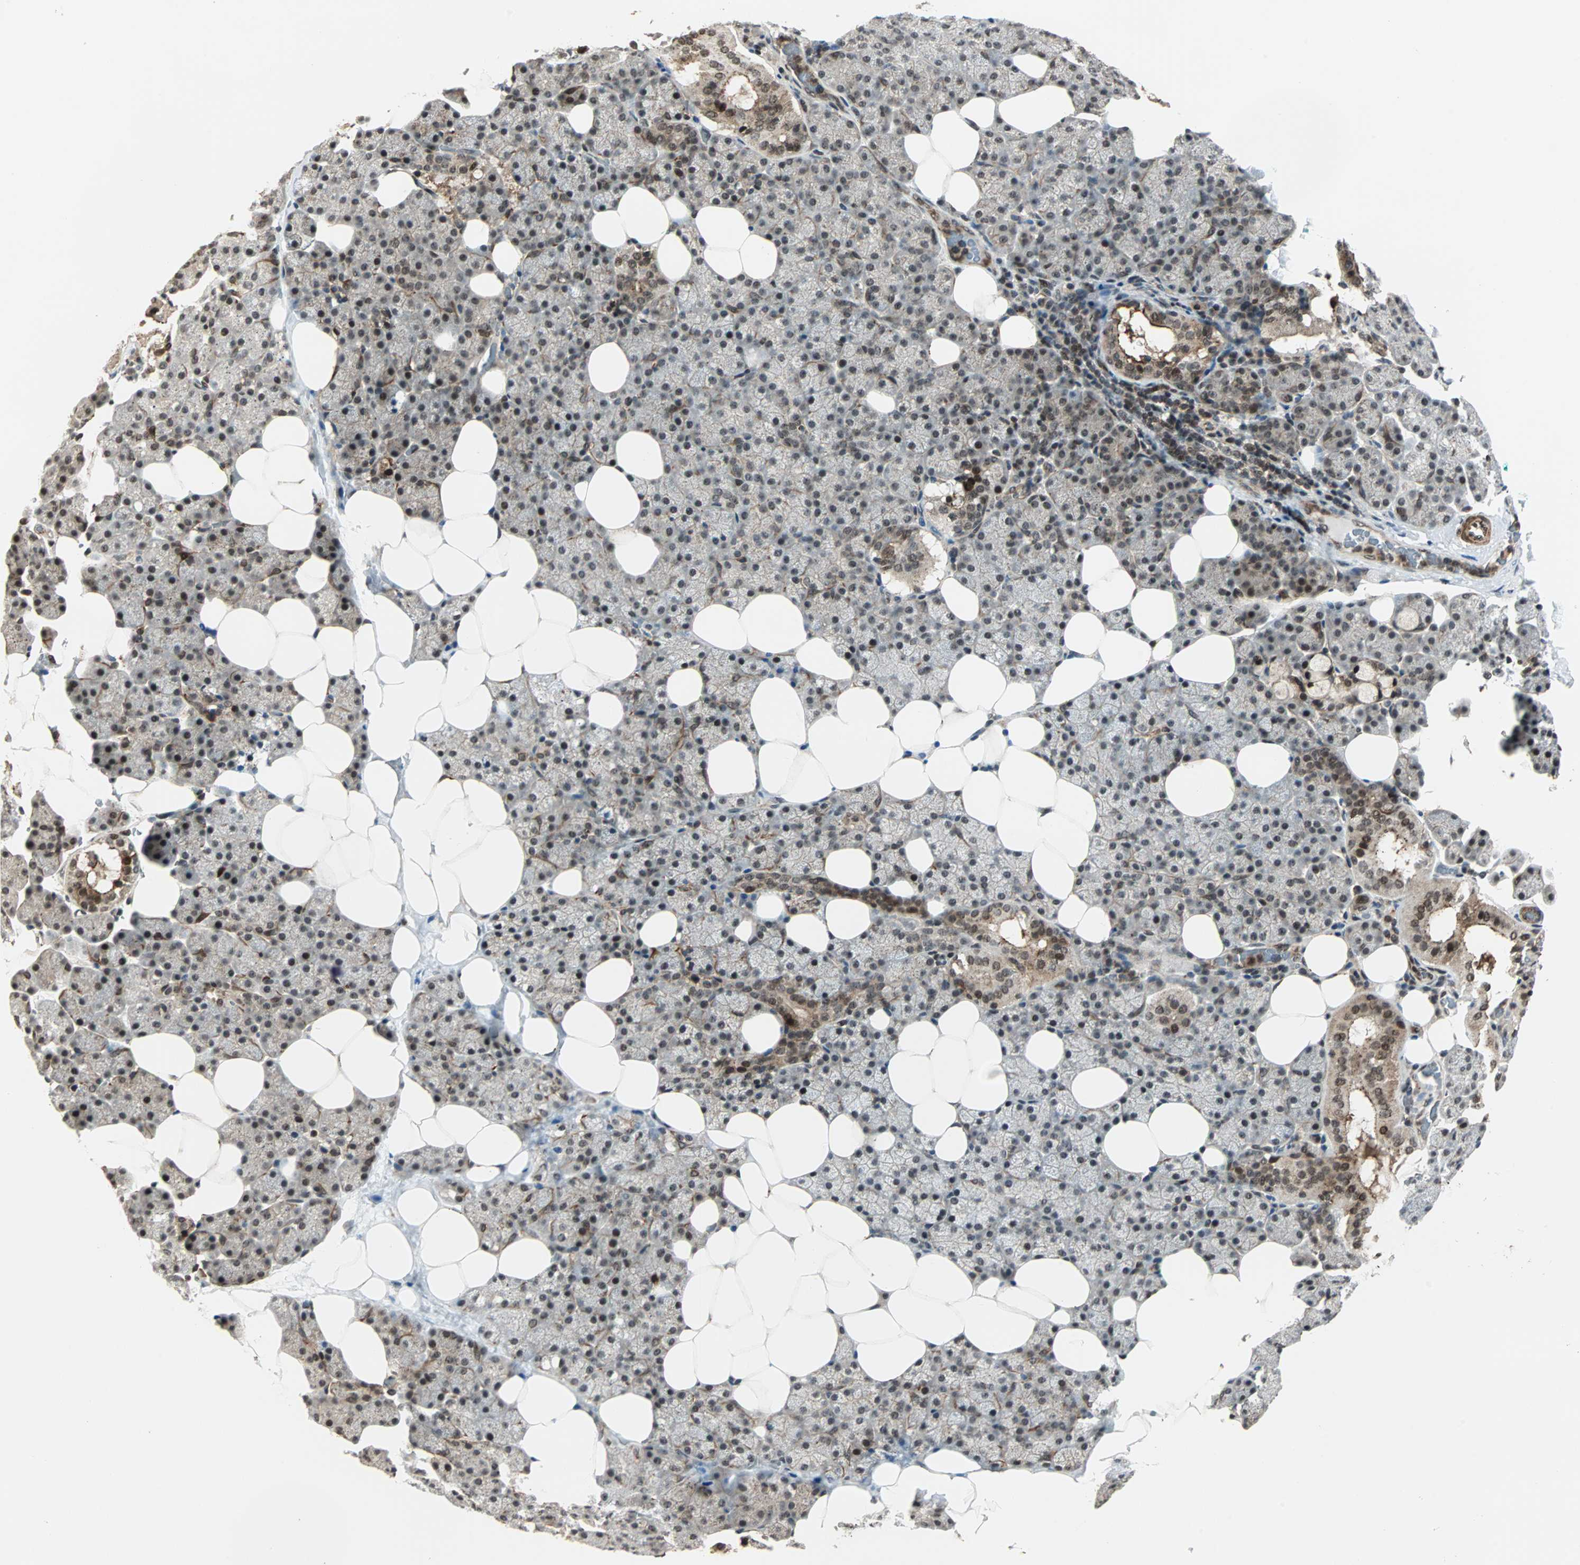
{"staining": {"intensity": "weak", "quantity": "<25%", "location": "nuclear"}, "tissue": "salivary gland", "cell_type": "Glandular cells", "image_type": "normal", "snomed": [{"axis": "morphology", "description": "Normal tissue, NOS"}, {"axis": "topography", "description": "Lymph node"}, {"axis": "topography", "description": "Salivary gland"}], "caption": "IHC photomicrograph of benign salivary gland stained for a protein (brown), which shows no staining in glandular cells. (DAB (3,3'-diaminobenzidine) immunohistochemistry (IHC) with hematoxylin counter stain).", "gene": "ZBED9", "patient": {"sex": "male", "age": 8}}